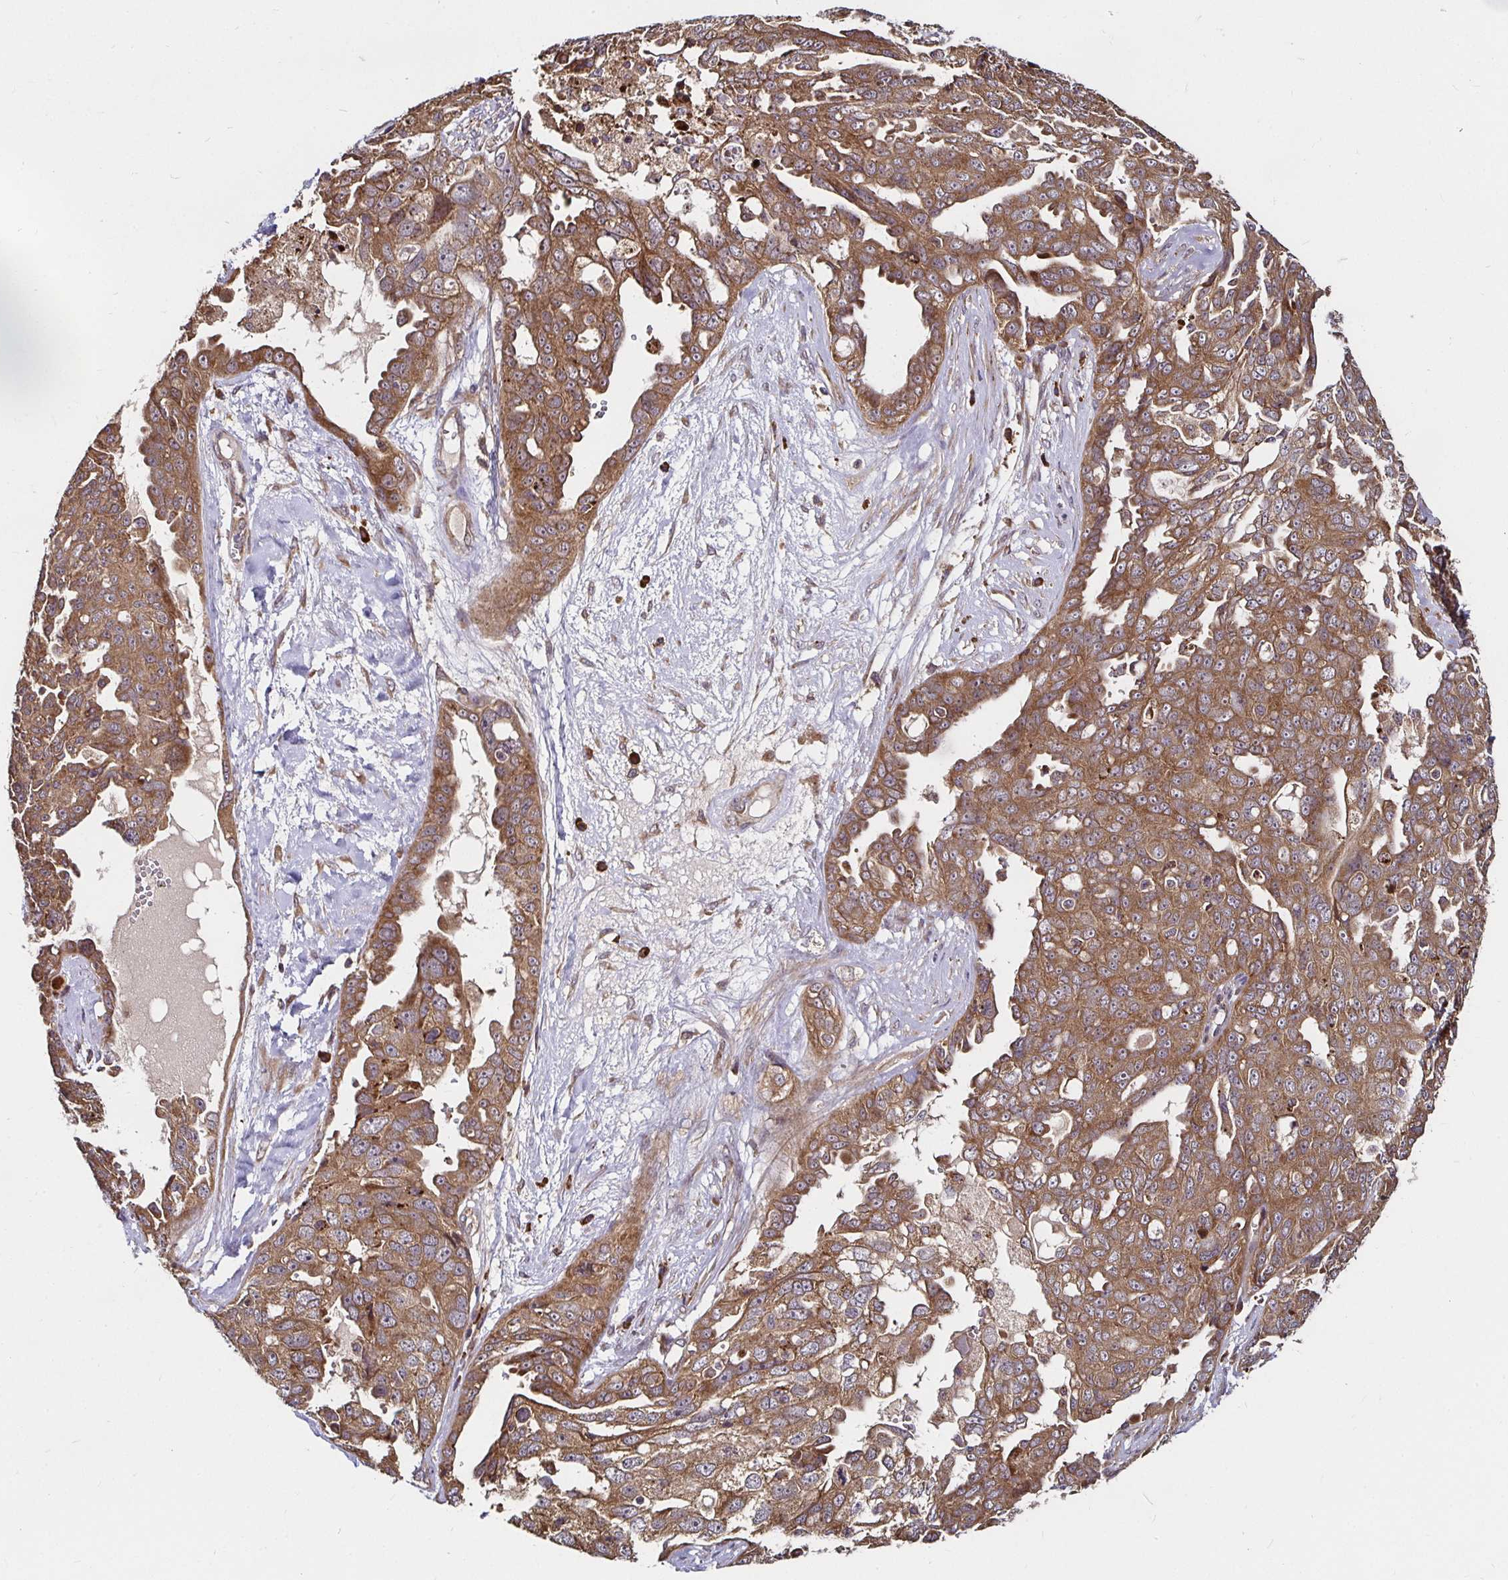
{"staining": {"intensity": "moderate", "quantity": ">75%", "location": "cytoplasmic/membranous"}, "tissue": "ovarian cancer", "cell_type": "Tumor cells", "image_type": "cancer", "snomed": [{"axis": "morphology", "description": "Carcinoma, endometroid"}, {"axis": "topography", "description": "Ovary"}], "caption": "About >75% of tumor cells in ovarian cancer (endometroid carcinoma) show moderate cytoplasmic/membranous protein expression as visualized by brown immunohistochemical staining.", "gene": "MLST8", "patient": {"sex": "female", "age": 70}}